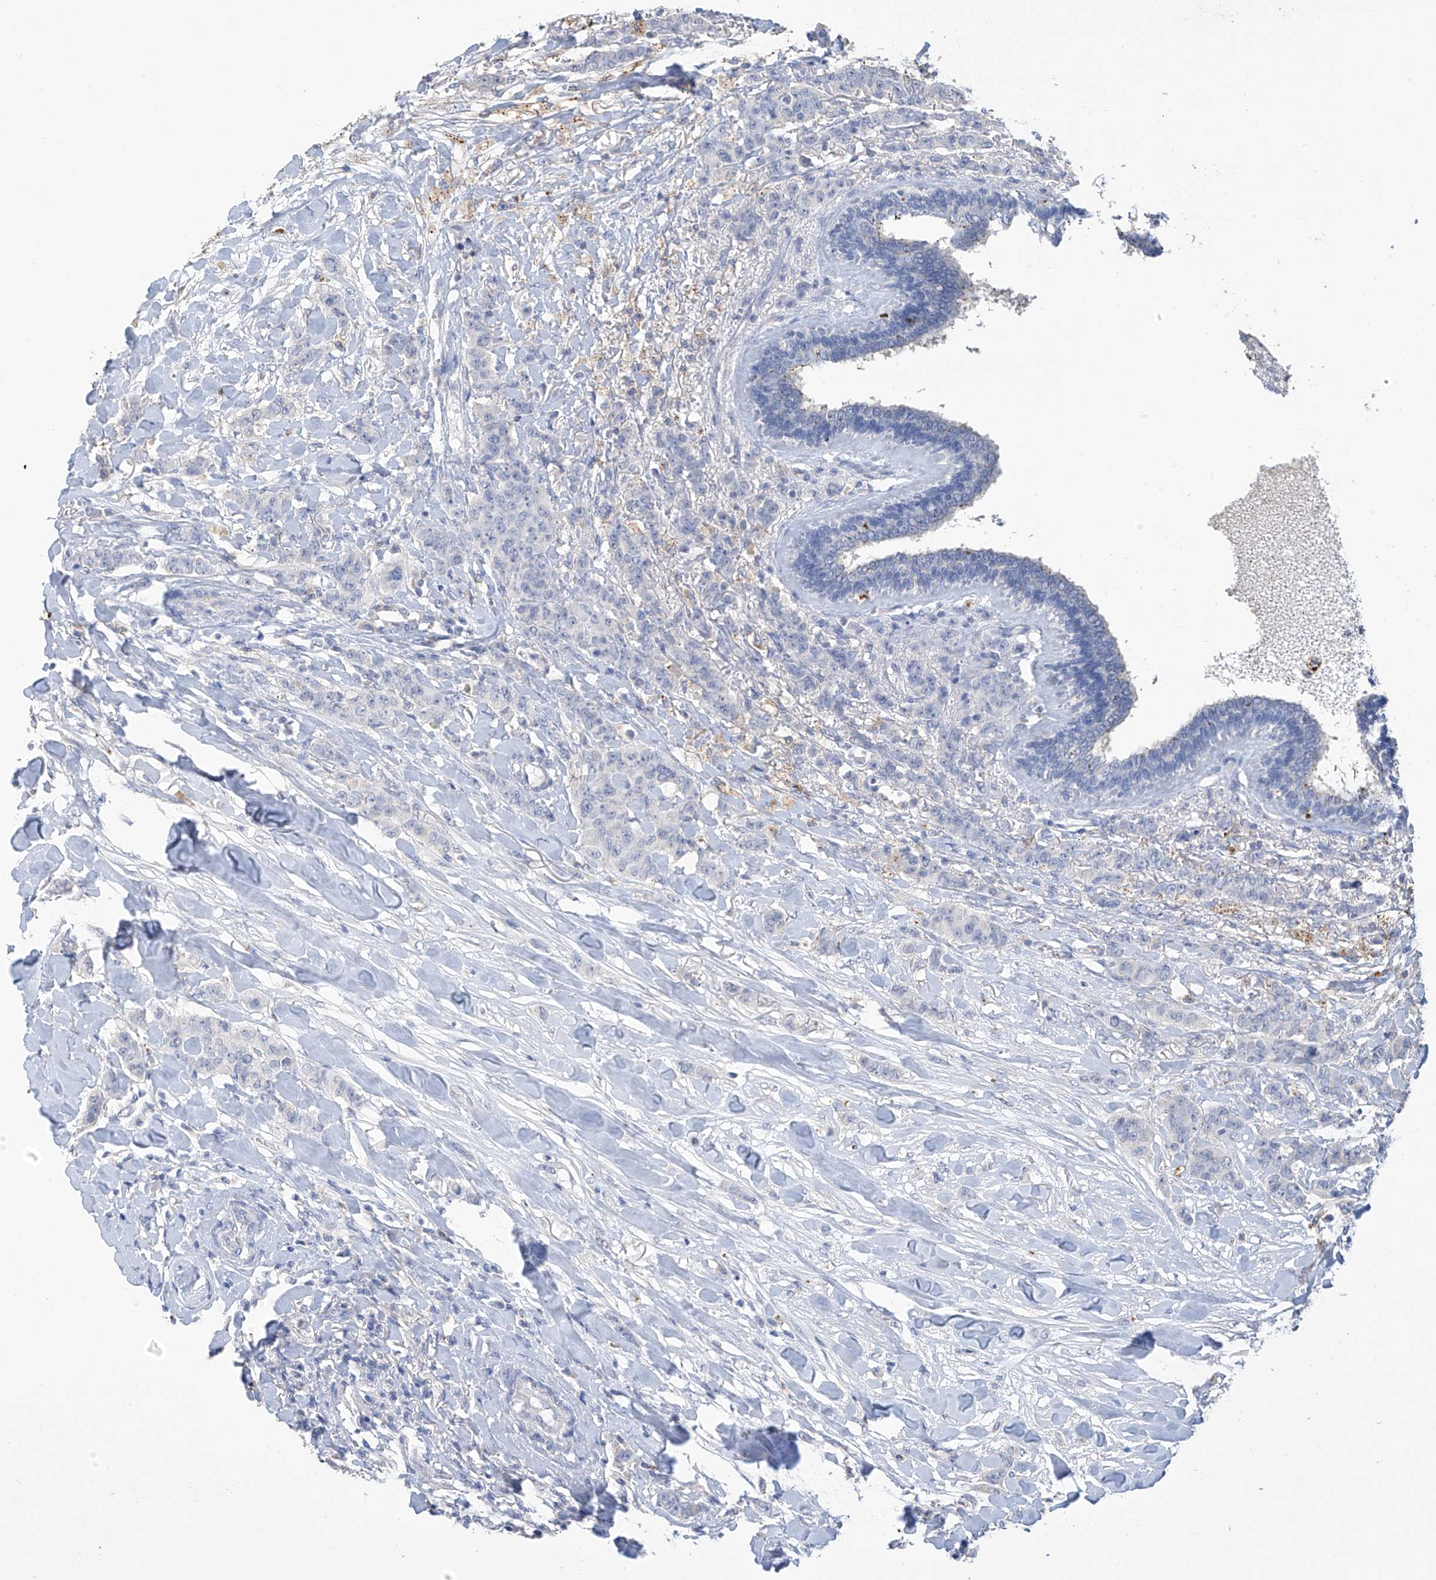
{"staining": {"intensity": "negative", "quantity": "none", "location": "none"}, "tissue": "breast cancer", "cell_type": "Tumor cells", "image_type": "cancer", "snomed": [{"axis": "morphology", "description": "Duct carcinoma"}, {"axis": "topography", "description": "Breast"}], "caption": "Breast cancer (intraductal carcinoma) was stained to show a protein in brown. There is no significant staining in tumor cells.", "gene": "OGT", "patient": {"sex": "female", "age": 40}}